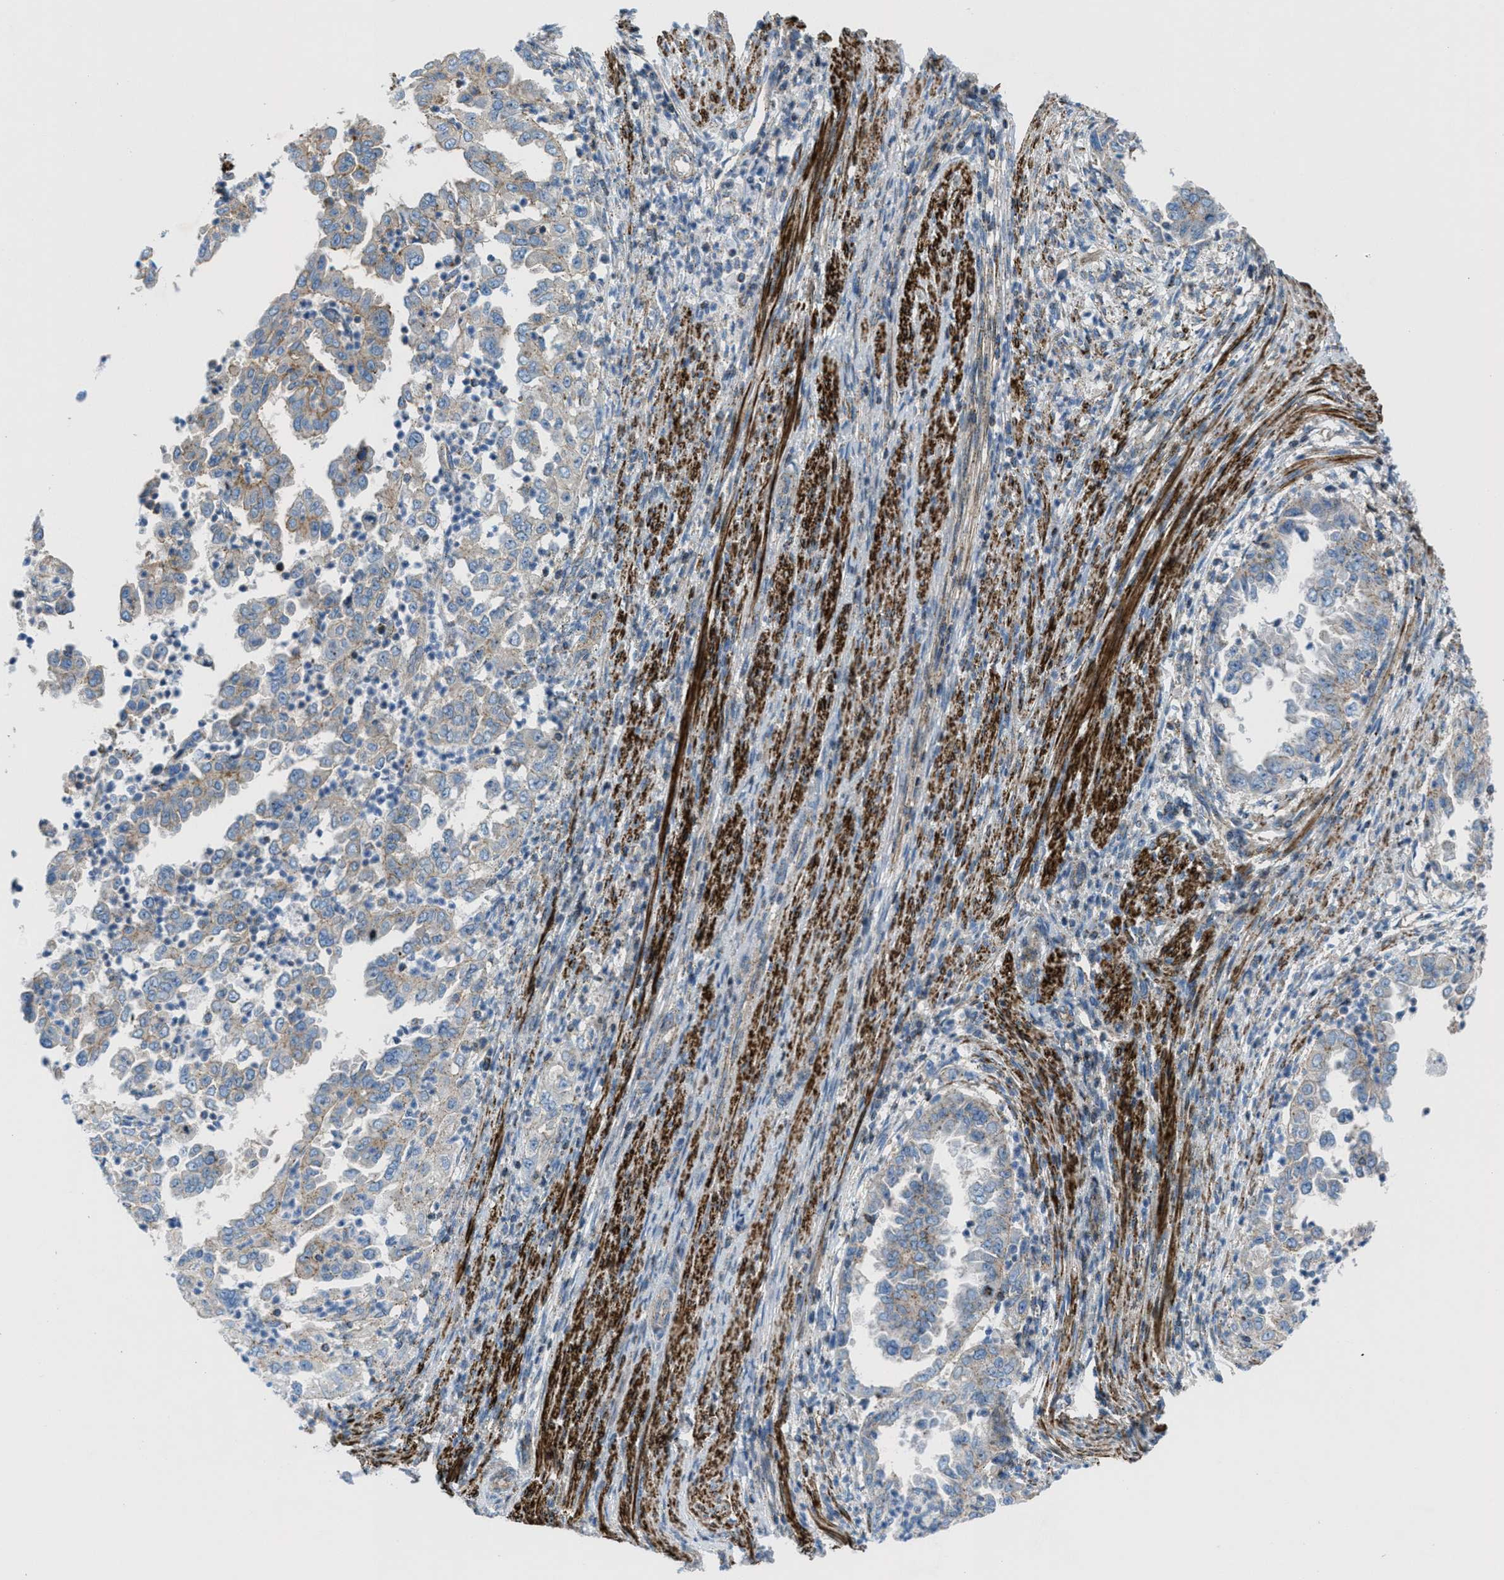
{"staining": {"intensity": "weak", "quantity": ">75%", "location": "cytoplasmic/membranous"}, "tissue": "endometrial cancer", "cell_type": "Tumor cells", "image_type": "cancer", "snomed": [{"axis": "morphology", "description": "Adenocarcinoma, NOS"}, {"axis": "topography", "description": "Endometrium"}], "caption": "The image displays a brown stain indicating the presence of a protein in the cytoplasmic/membranous of tumor cells in endometrial adenocarcinoma. The staining was performed using DAB to visualize the protein expression in brown, while the nuclei were stained in blue with hematoxylin (Magnification: 20x).", "gene": "MFSD13A", "patient": {"sex": "female", "age": 85}}